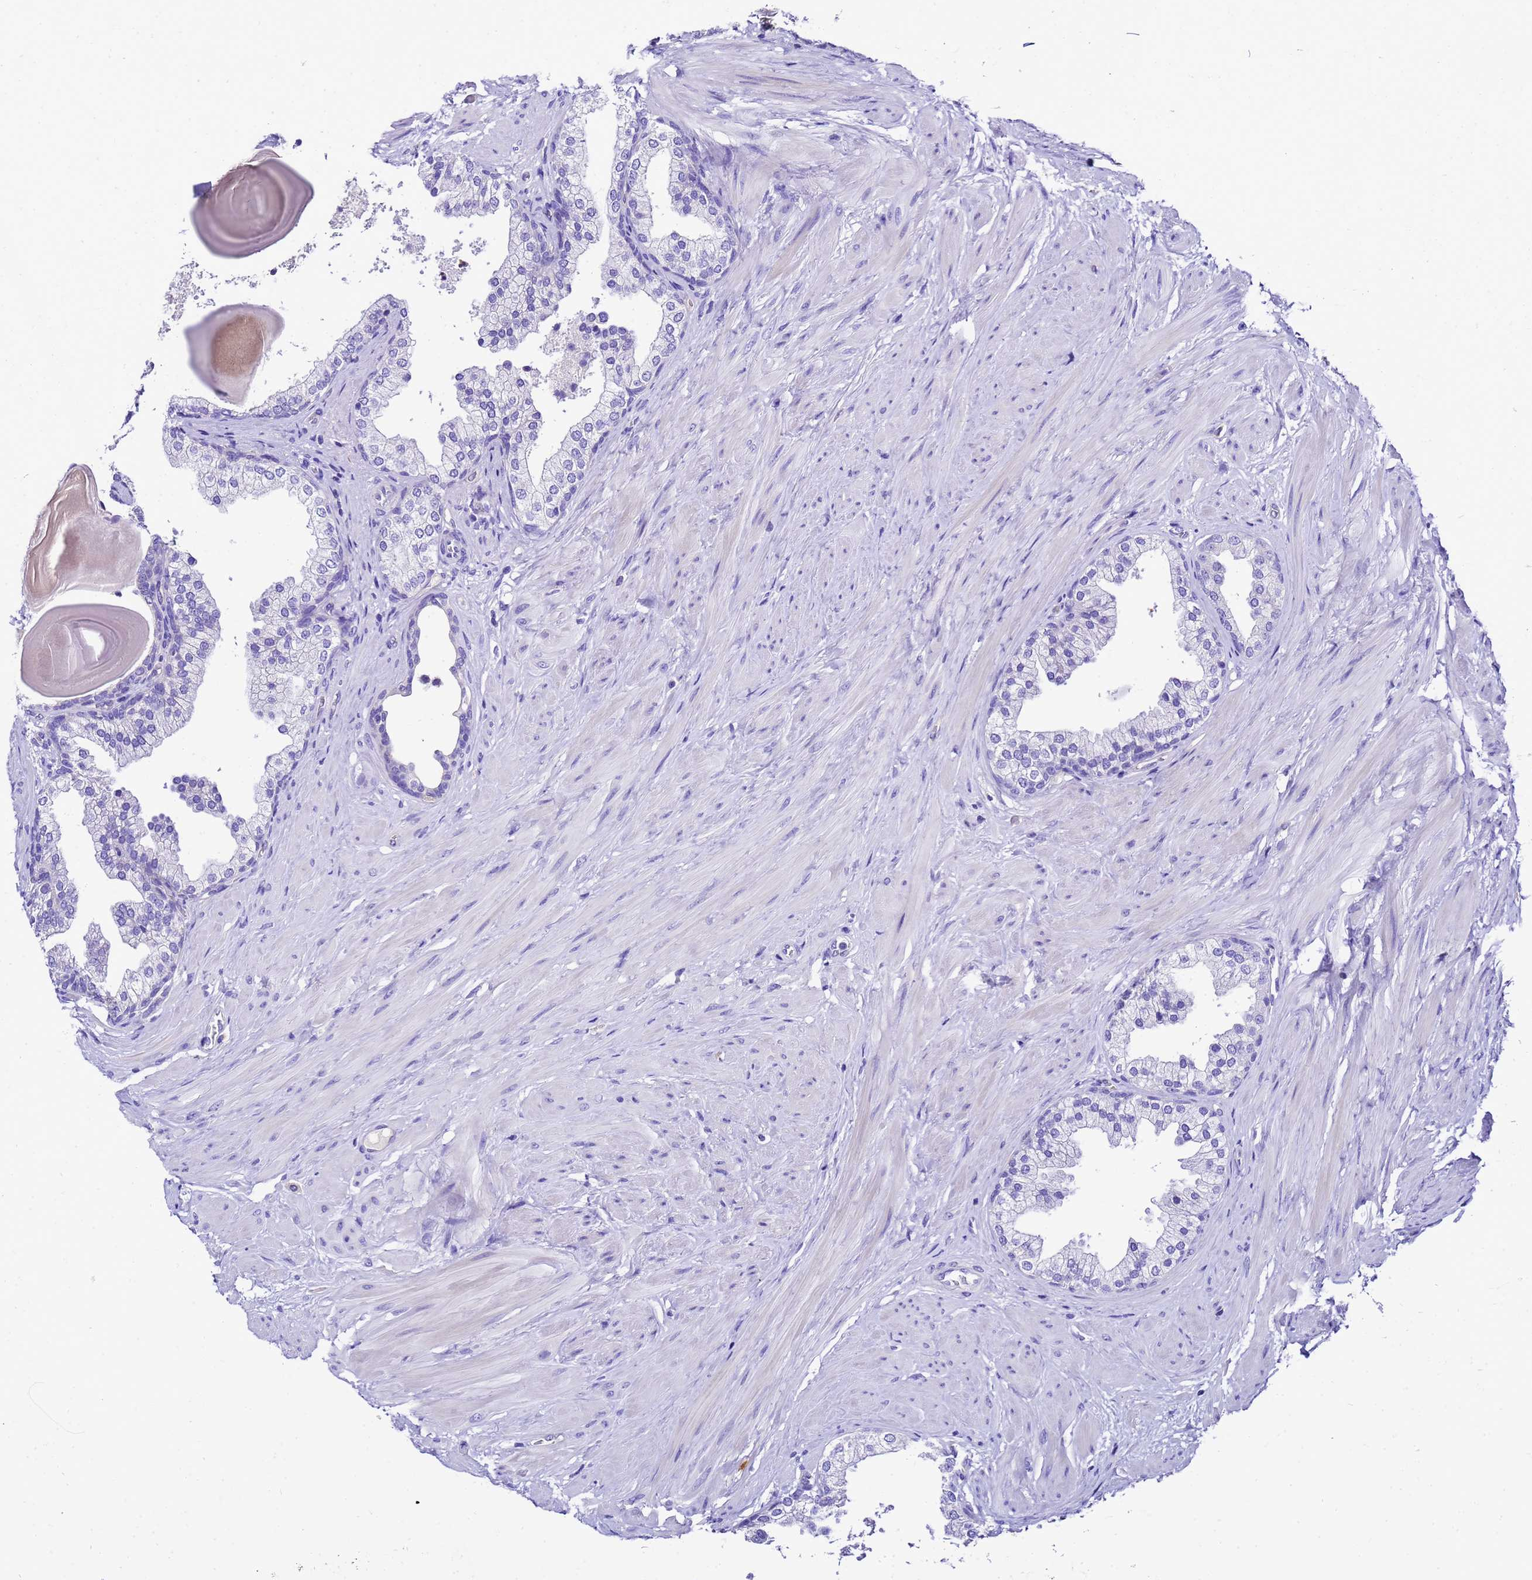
{"staining": {"intensity": "negative", "quantity": "none", "location": "none"}, "tissue": "prostate", "cell_type": "Glandular cells", "image_type": "normal", "snomed": [{"axis": "morphology", "description": "Normal tissue, NOS"}, {"axis": "topography", "description": "Prostate"}], "caption": "This is an immunohistochemistry image of normal human prostate. There is no expression in glandular cells.", "gene": "UGT2A1", "patient": {"sex": "male", "age": 48}}